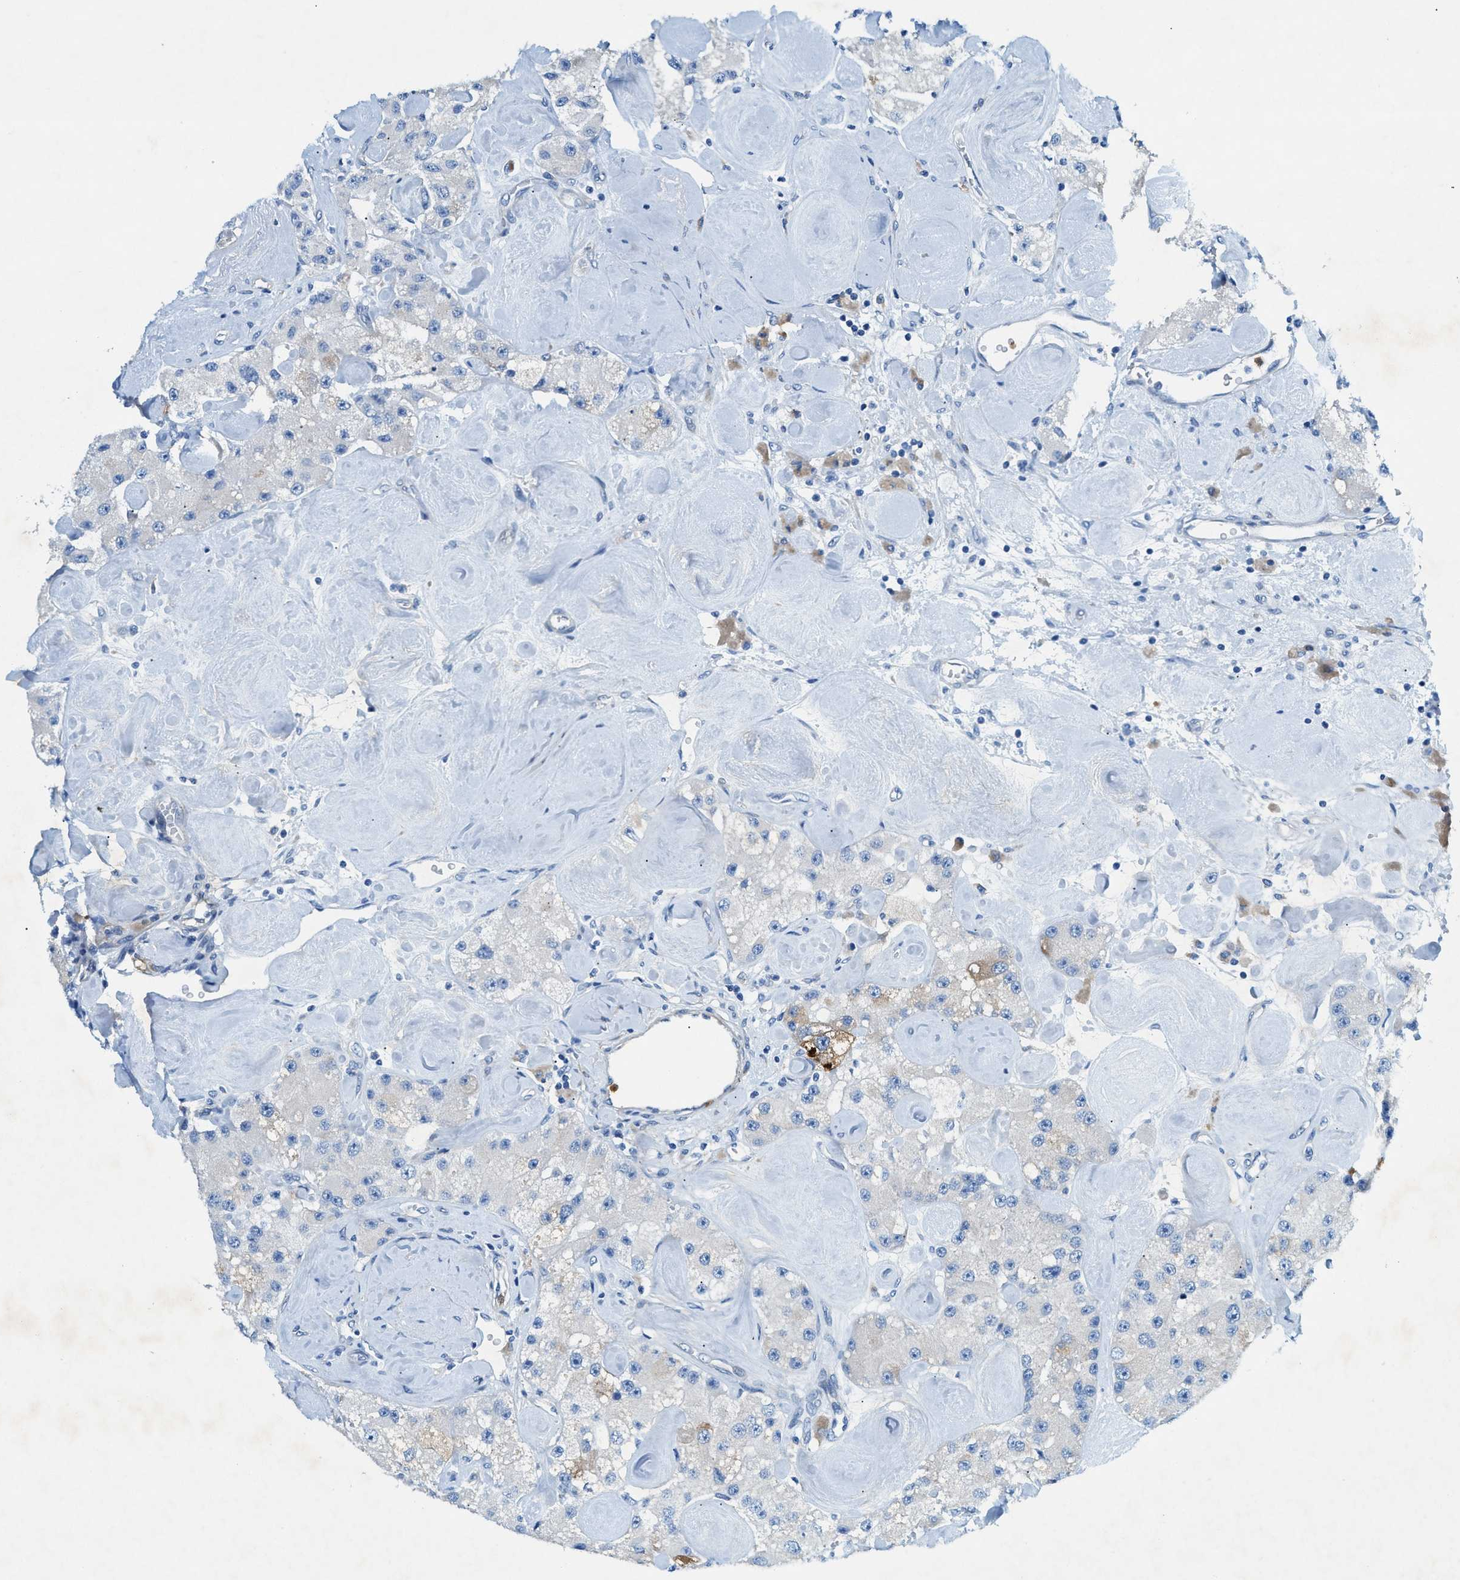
{"staining": {"intensity": "negative", "quantity": "none", "location": "none"}, "tissue": "carcinoid", "cell_type": "Tumor cells", "image_type": "cancer", "snomed": [{"axis": "morphology", "description": "Carcinoid, malignant, NOS"}, {"axis": "topography", "description": "Pancreas"}], "caption": "An immunohistochemistry (IHC) micrograph of carcinoid is shown. There is no staining in tumor cells of carcinoid. (DAB immunohistochemistry (IHC), high magnification).", "gene": "ZDHHC13", "patient": {"sex": "male", "age": 41}}